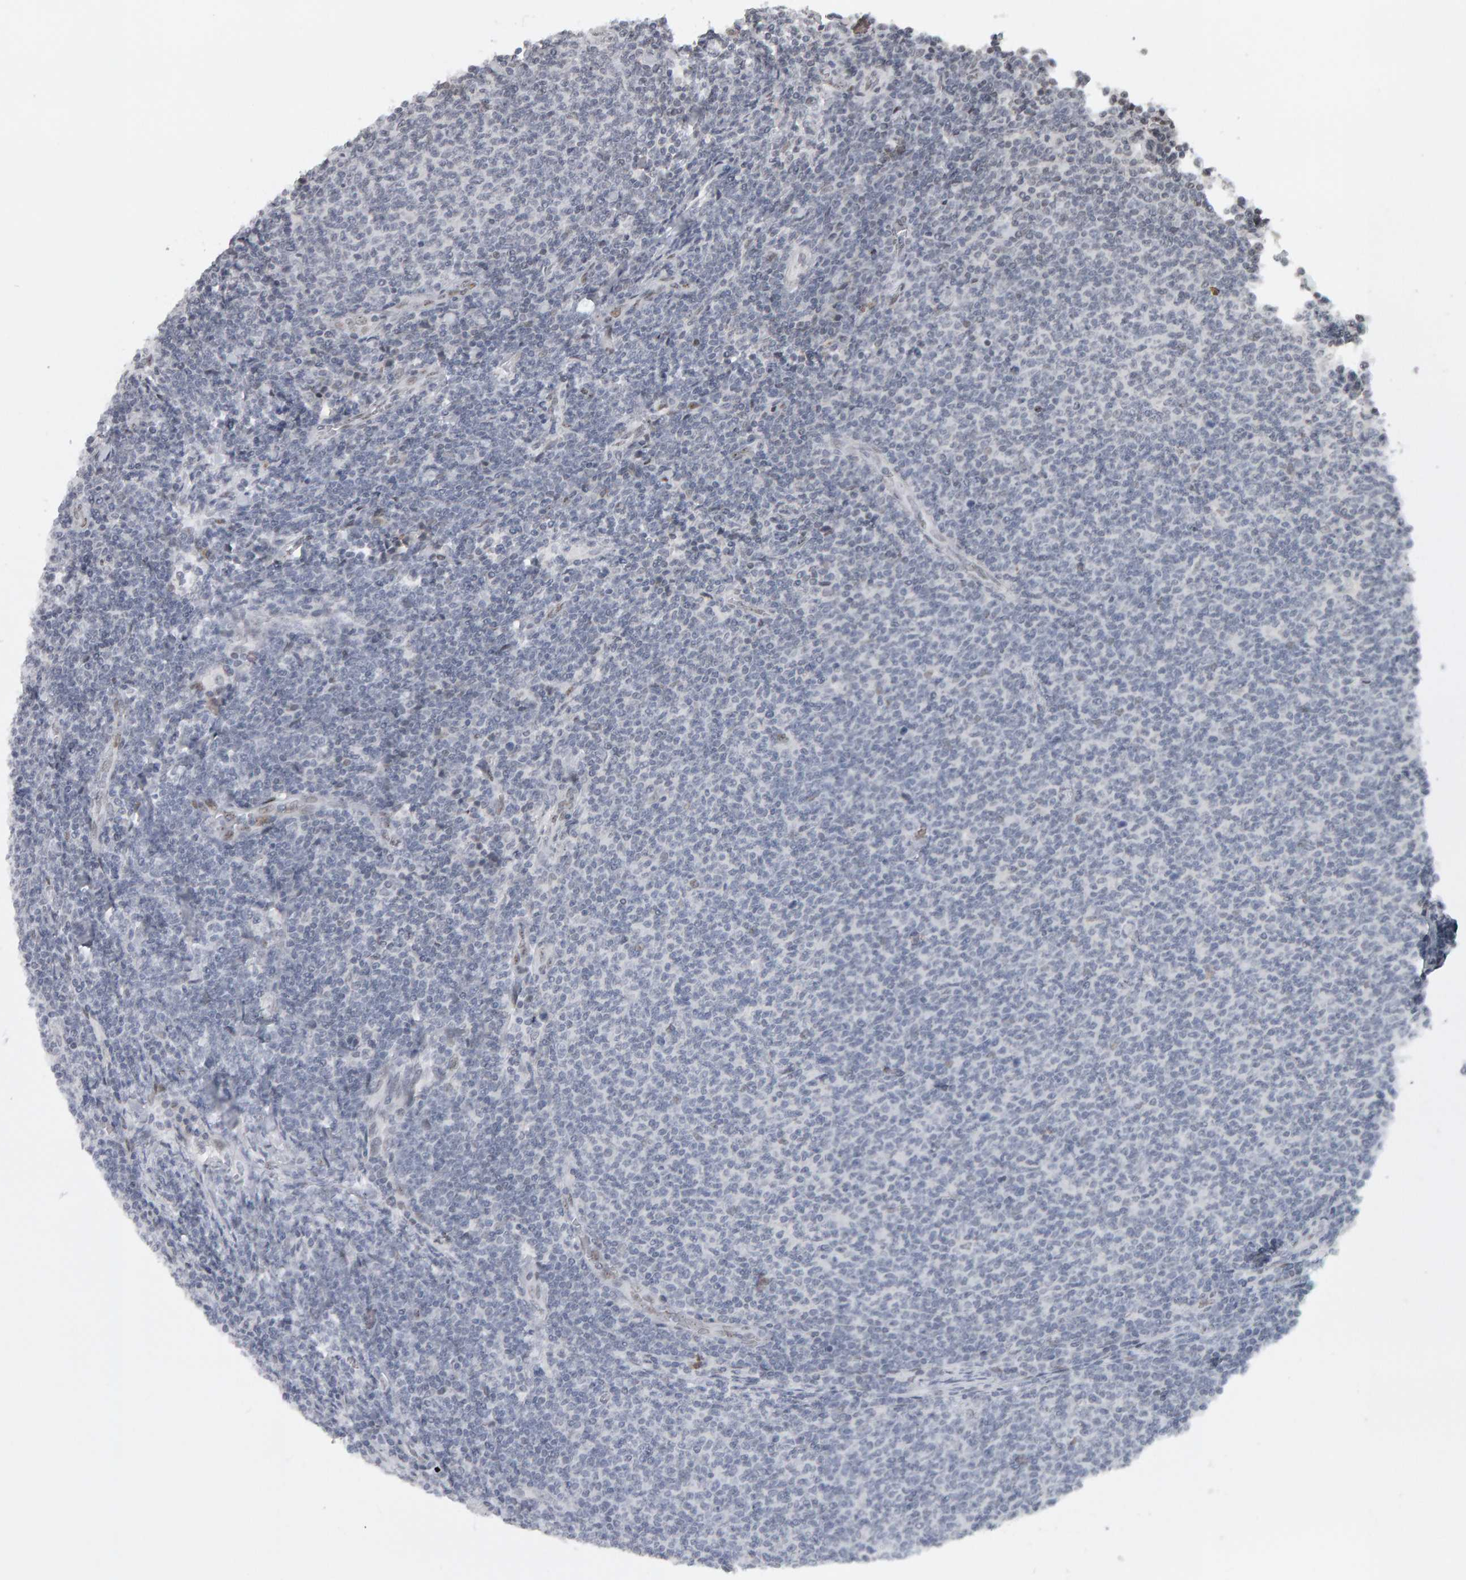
{"staining": {"intensity": "negative", "quantity": "none", "location": "none"}, "tissue": "lymphoma", "cell_type": "Tumor cells", "image_type": "cancer", "snomed": [{"axis": "morphology", "description": "Malignant lymphoma, non-Hodgkin's type, Low grade"}, {"axis": "topography", "description": "Lymph node"}], "caption": "Immunohistochemical staining of low-grade malignant lymphoma, non-Hodgkin's type reveals no significant staining in tumor cells.", "gene": "TRAM1", "patient": {"sex": "male", "age": 66}}